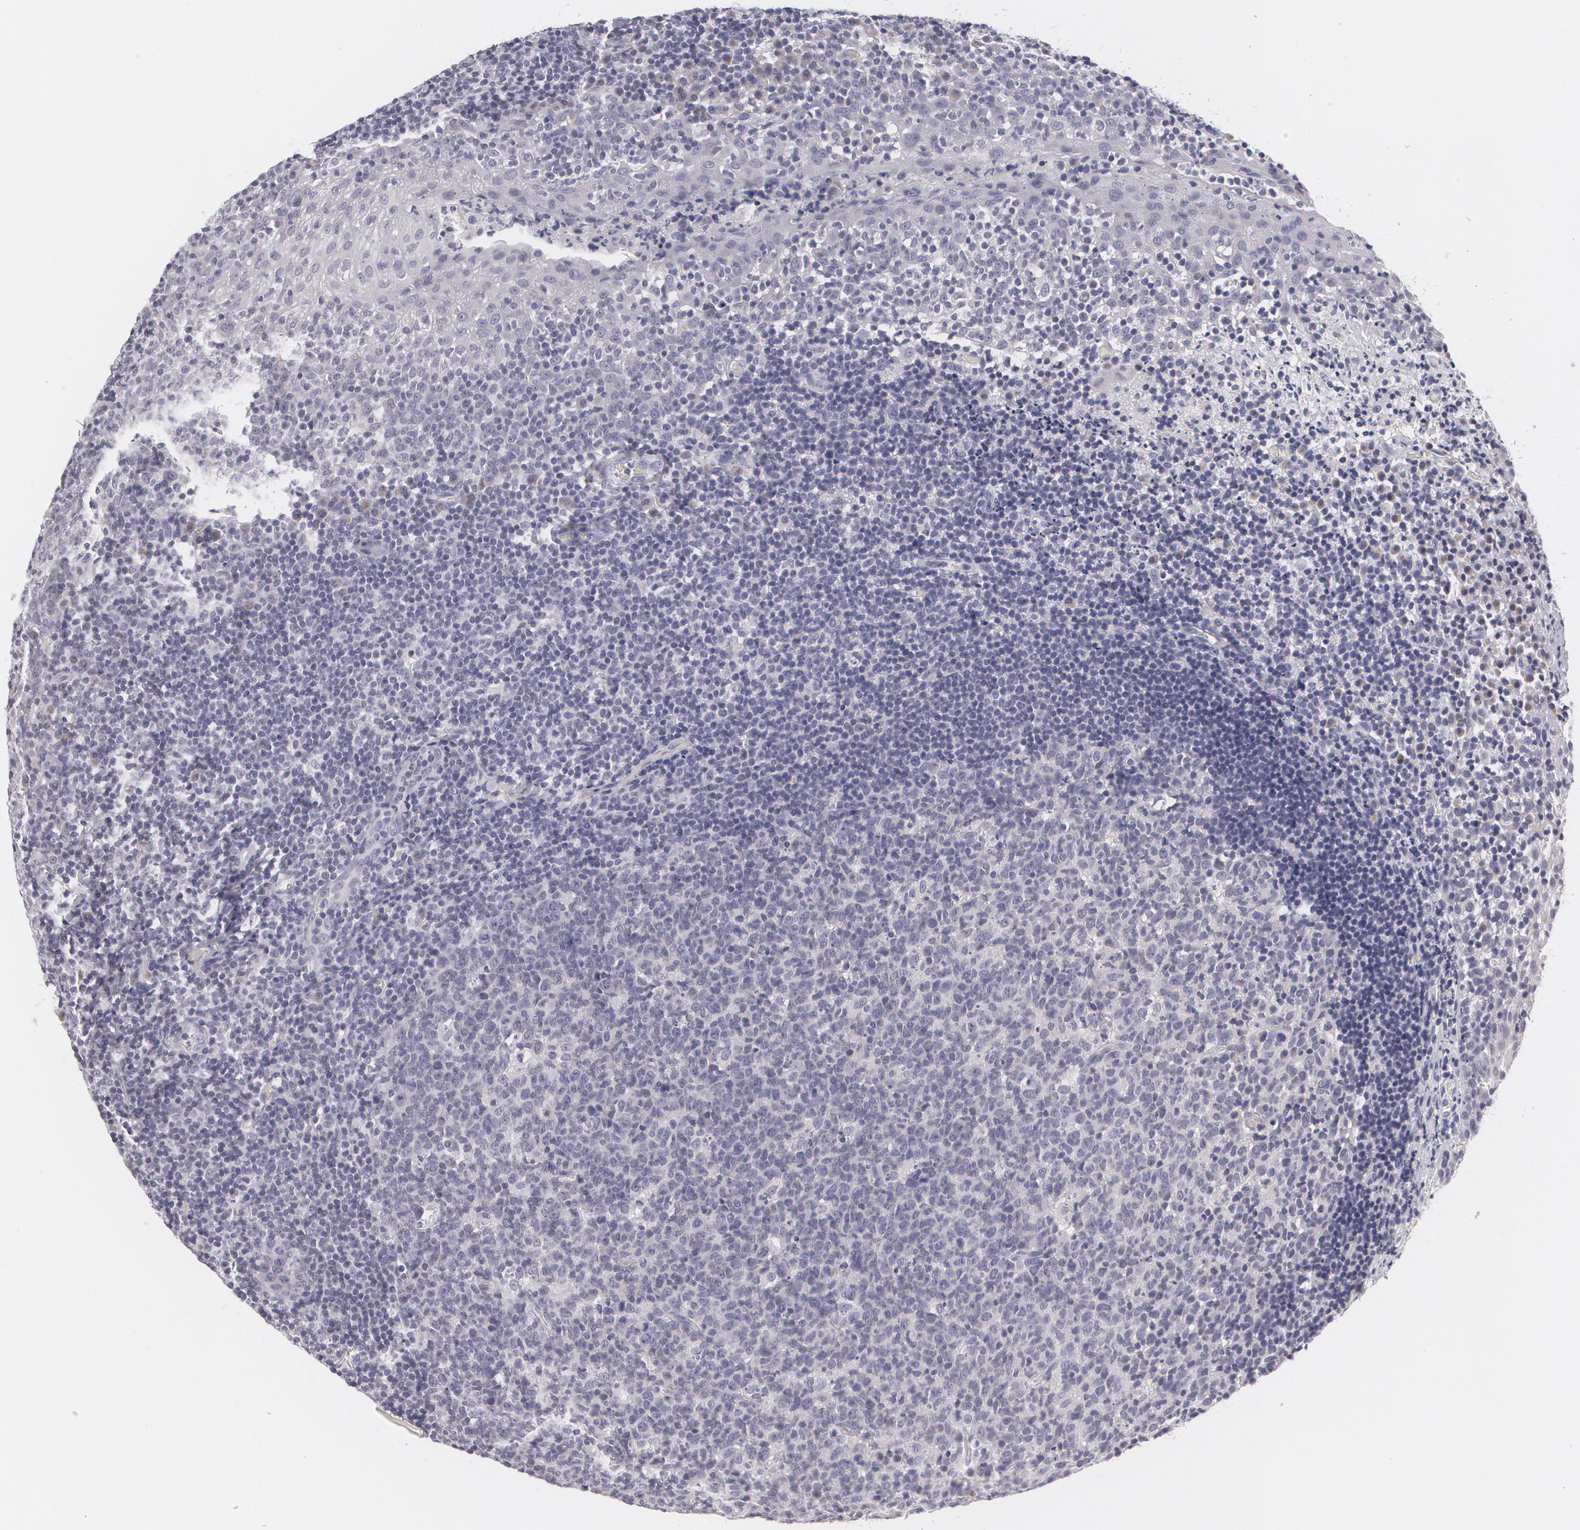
{"staining": {"intensity": "negative", "quantity": "none", "location": "none"}, "tissue": "tonsil", "cell_type": "Germinal center cells", "image_type": "normal", "snomed": [{"axis": "morphology", "description": "Normal tissue, NOS"}, {"axis": "topography", "description": "Tonsil"}], "caption": "Histopathology image shows no significant protein expression in germinal center cells of normal tonsil.", "gene": "MBNL3", "patient": {"sex": "male", "age": 6}}